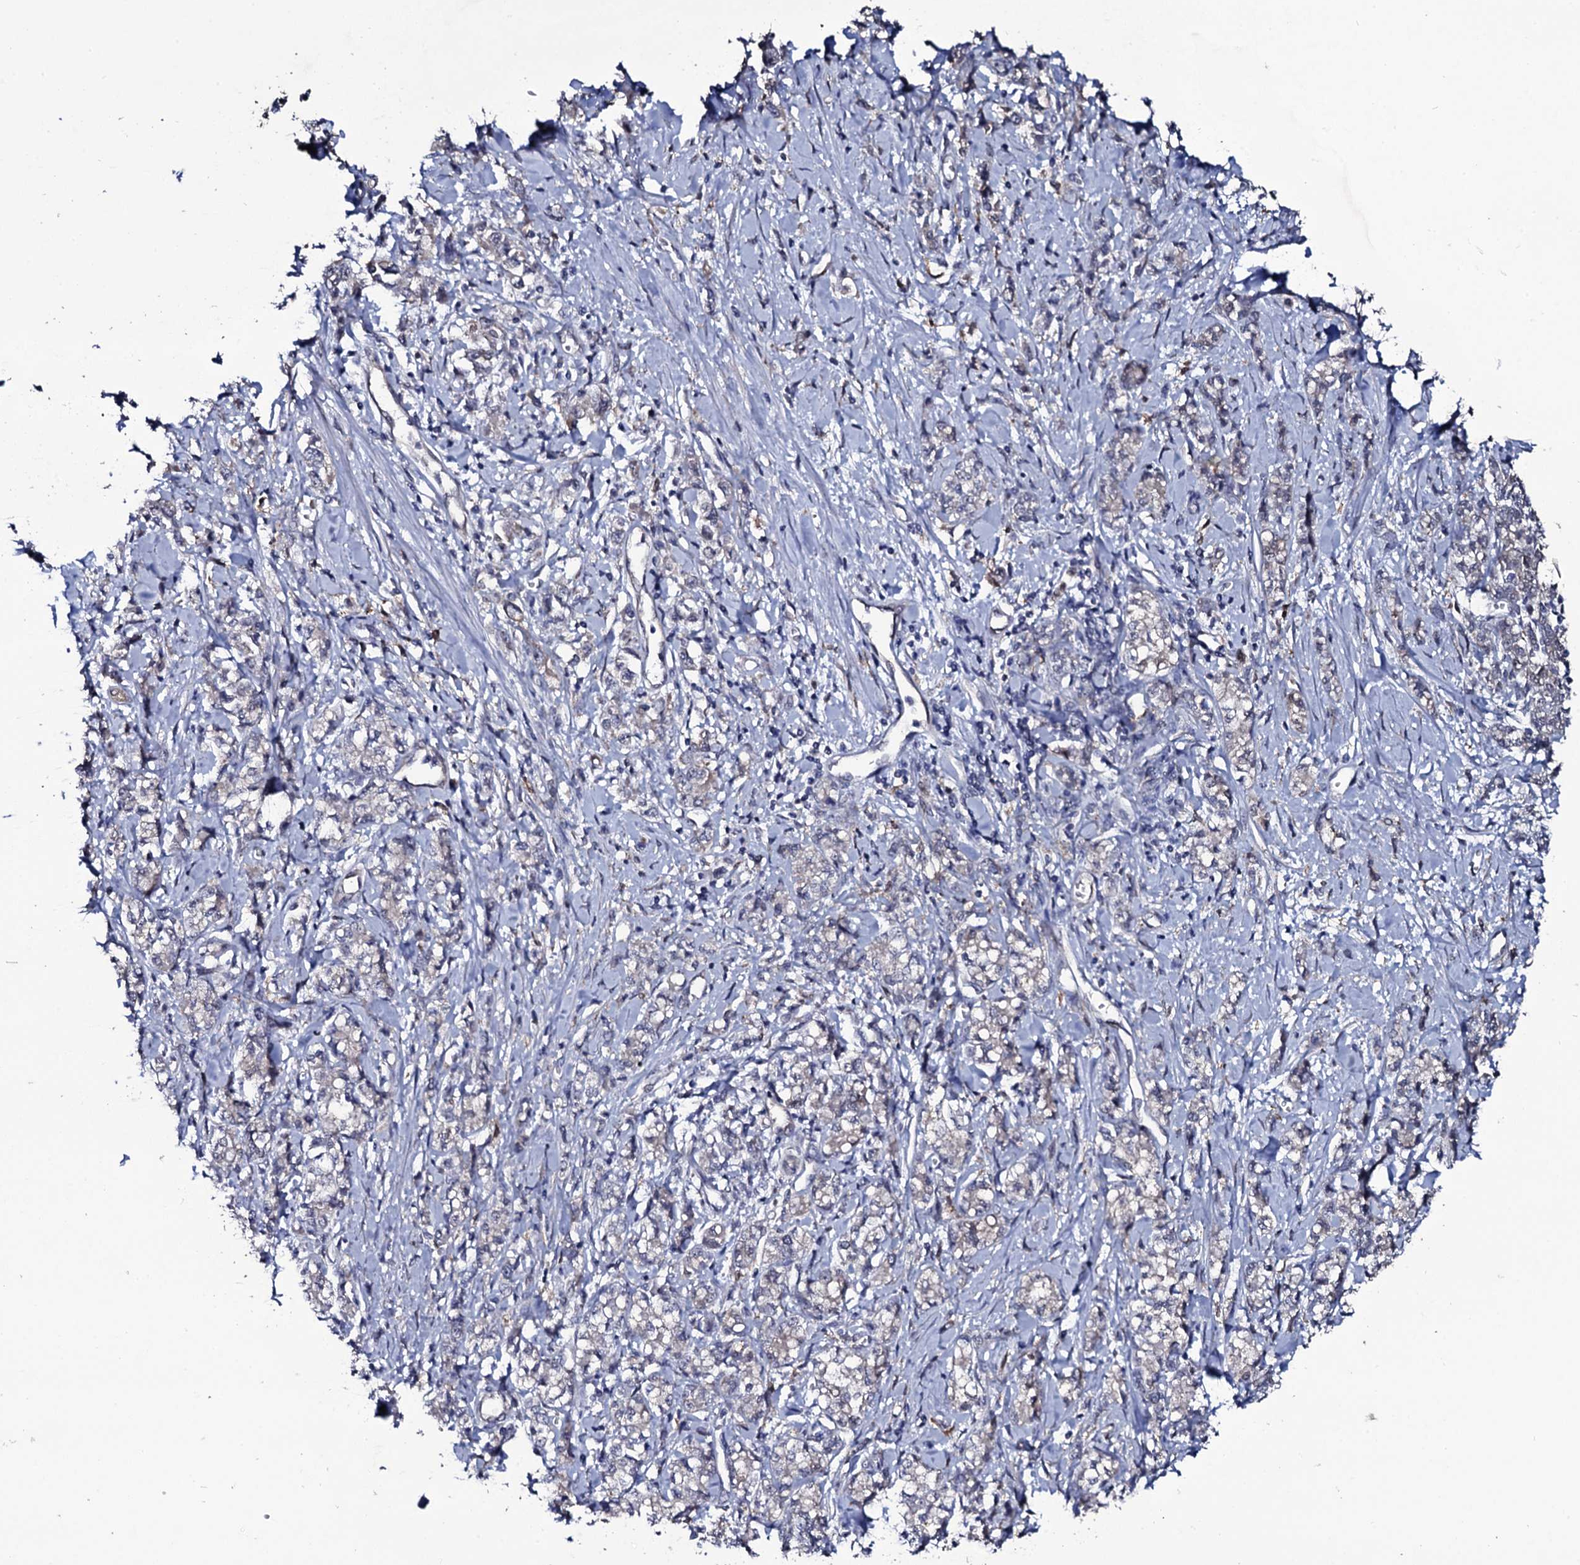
{"staining": {"intensity": "negative", "quantity": "none", "location": "none"}, "tissue": "stomach cancer", "cell_type": "Tumor cells", "image_type": "cancer", "snomed": [{"axis": "morphology", "description": "Adenocarcinoma, NOS"}, {"axis": "topography", "description": "Stomach"}], "caption": "The immunohistochemistry micrograph has no significant positivity in tumor cells of adenocarcinoma (stomach) tissue. (DAB (3,3'-diaminobenzidine) immunohistochemistry, high magnification).", "gene": "CRYL1", "patient": {"sex": "female", "age": 76}}